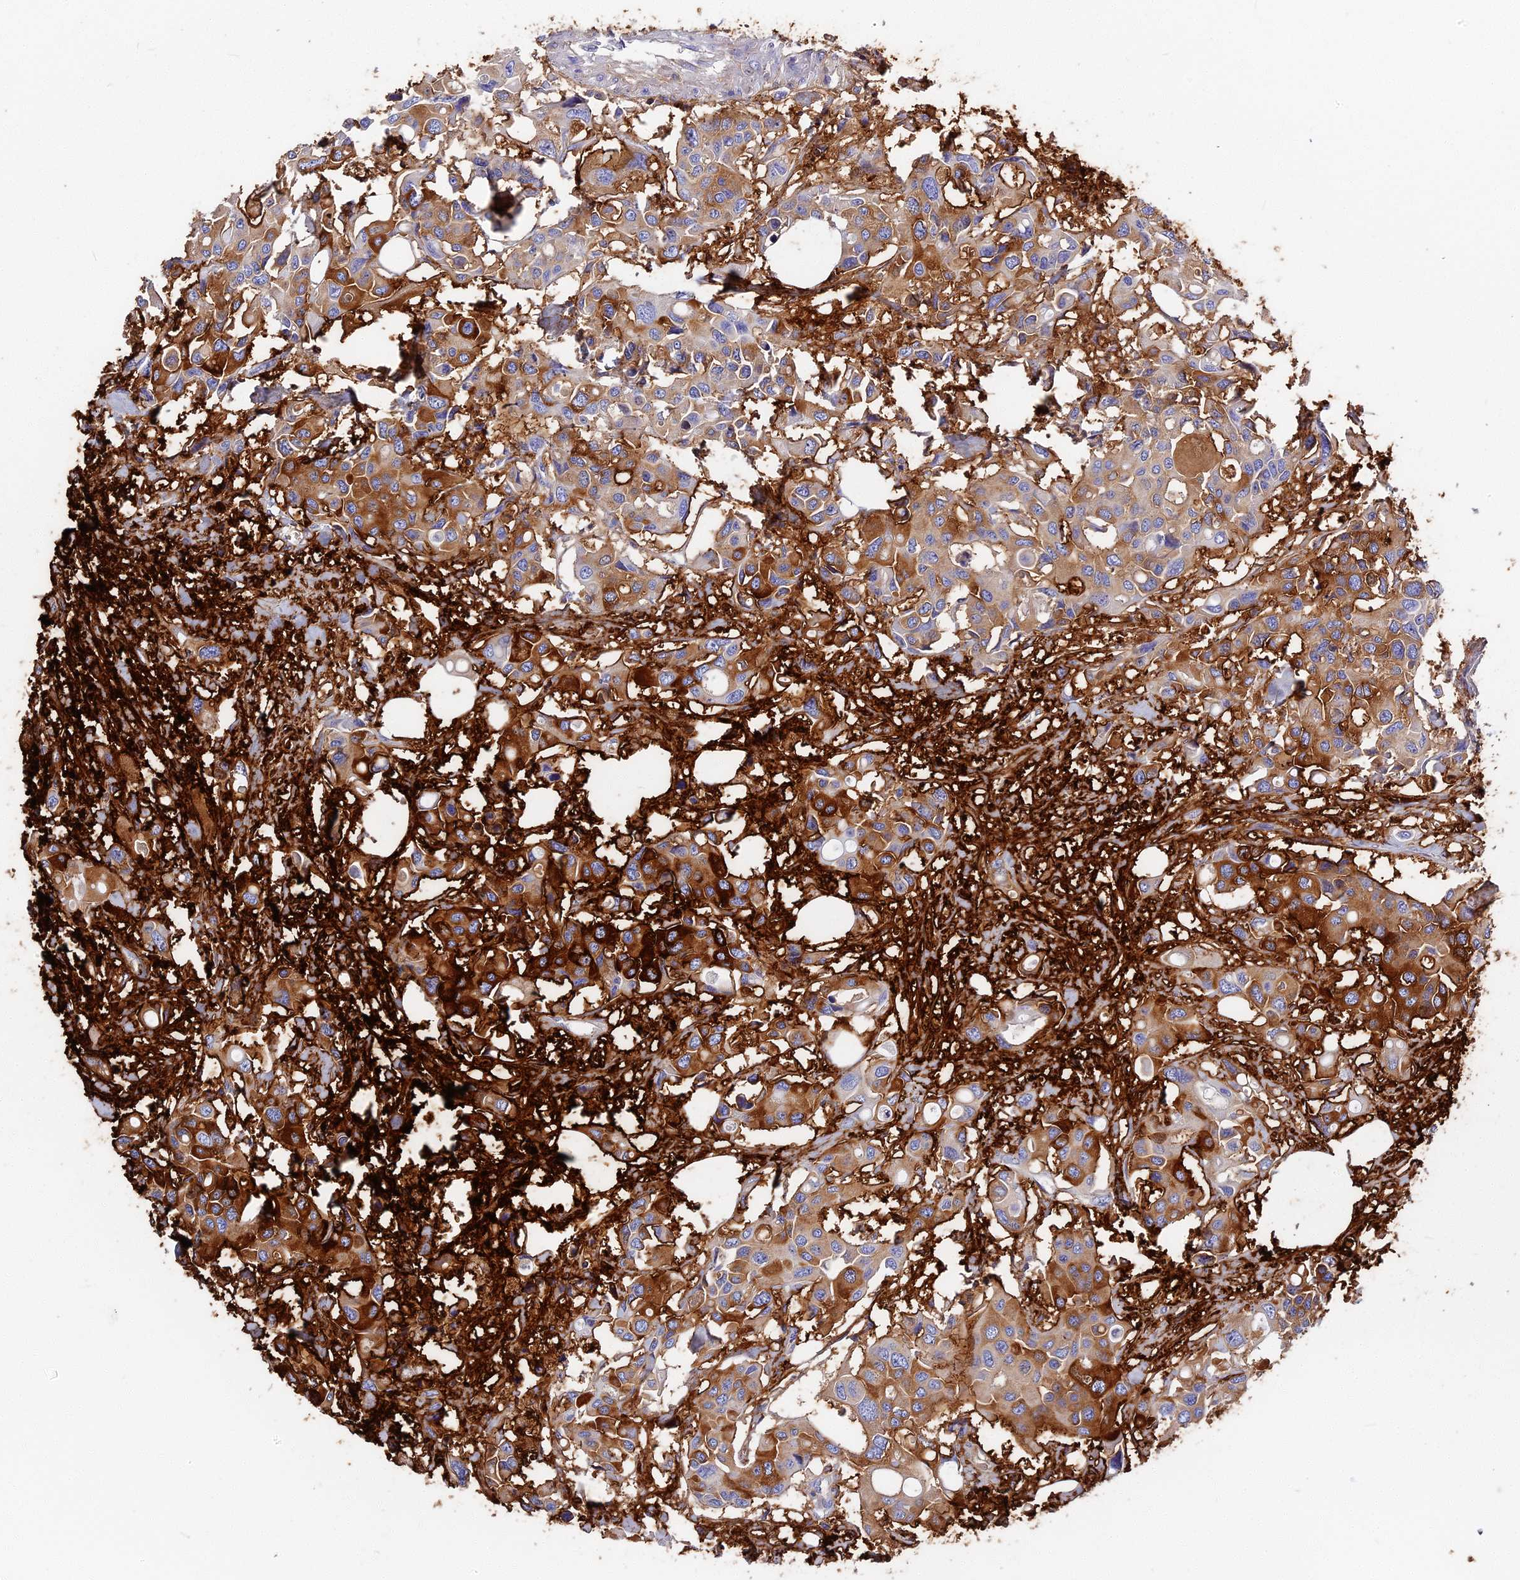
{"staining": {"intensity": "strong", "quantity": "25%-75%", "location": "cytoplasmic/membranous"}, "tissue": "colorectal cancer", "cell_type": "Tumor cells", "image_type": "cancer", "snomed": [{"axis": "morphology", "description": "Adenocarcinoma, NOS"}, {"axis": "topography", "description": "Colon"}], "caption": "Approximately 25%-75% of tumor cells in human colorectal cancer (adenocarcinoma) display strong cytoplasmic/membranous protein positivity as visualized by brown immunohistochemical staining.", "gene": "ITIH1", "patient": {"sex": "male", "age": 77}}